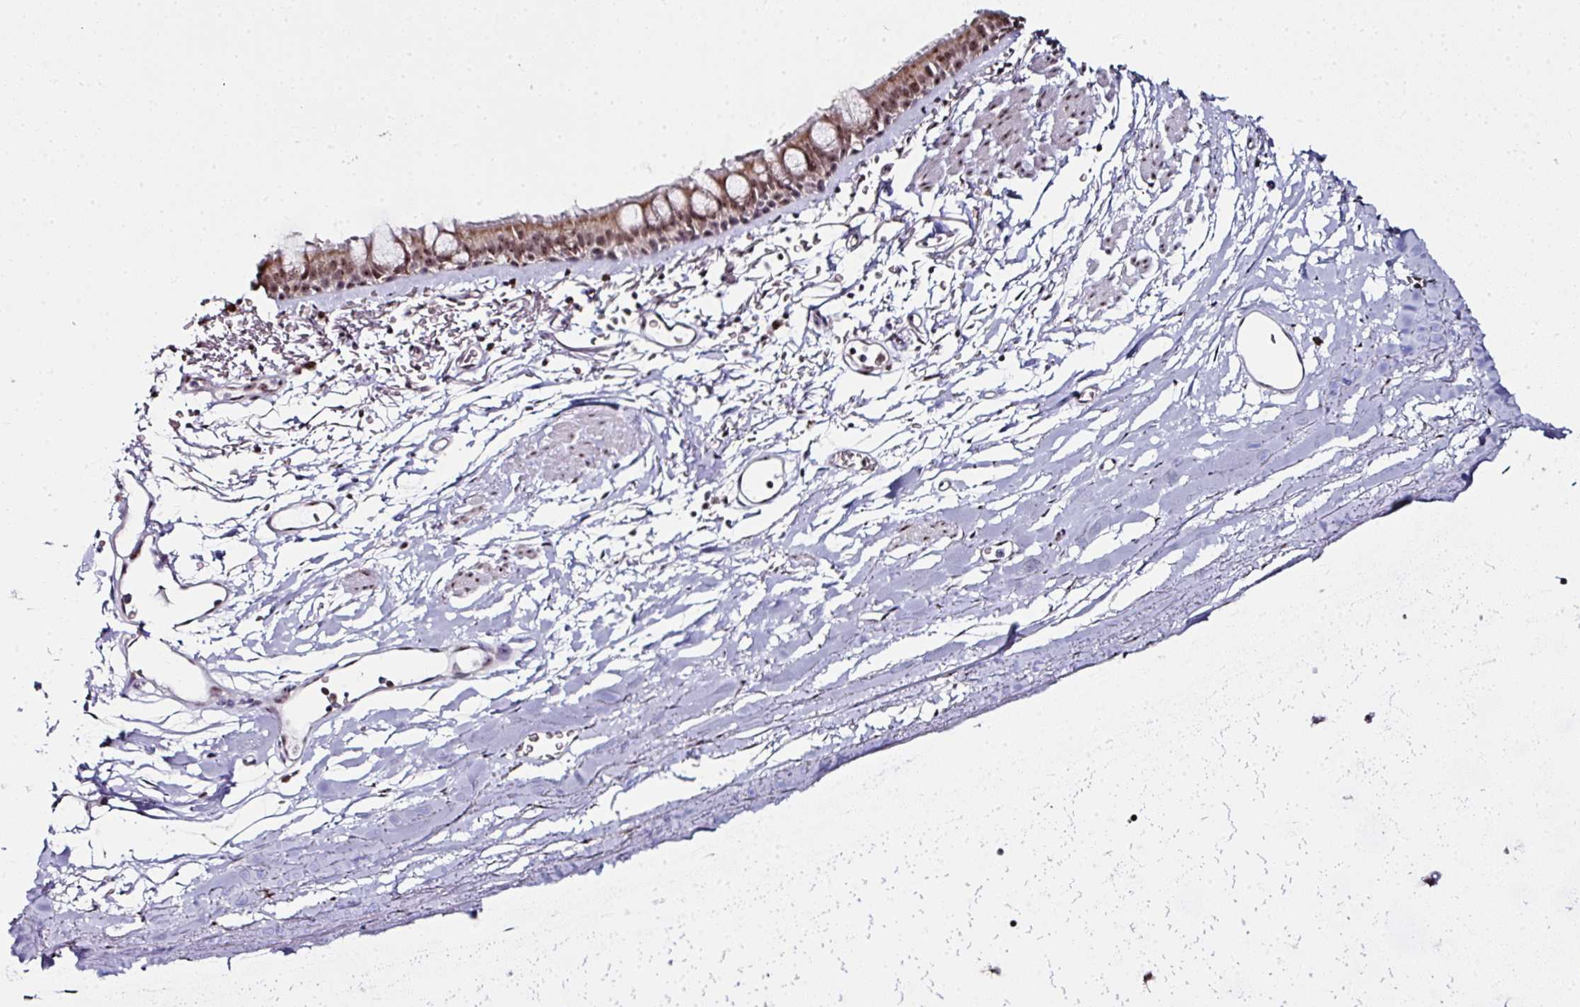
{"staining": {"intensity": "moderate", "quantity": "25%-75%", "location": "cytoplasmic/membranous,nuclear"}, "tissue": "bronchus", "cell_type": "Respiratory epithelial cells", "image_type": "normal", "snomed": [{"axis": "morphology", "description": "Normal tissue, NOS"}, {"axis": "topography", "description": "Bronchus"}], "caption": "High-magnification brightfield microscopy of unremarkable bronchus stained with DAB (brown) and counterstained with hematoxylin (blue). respiratory epithelial cells exhibit moderate cytoplasmic/membranous,nuclear positivity is appreciated in about25%-75% of cells.", "gene": "NACC2", "patient": {"sex": "male", "age": 67}}